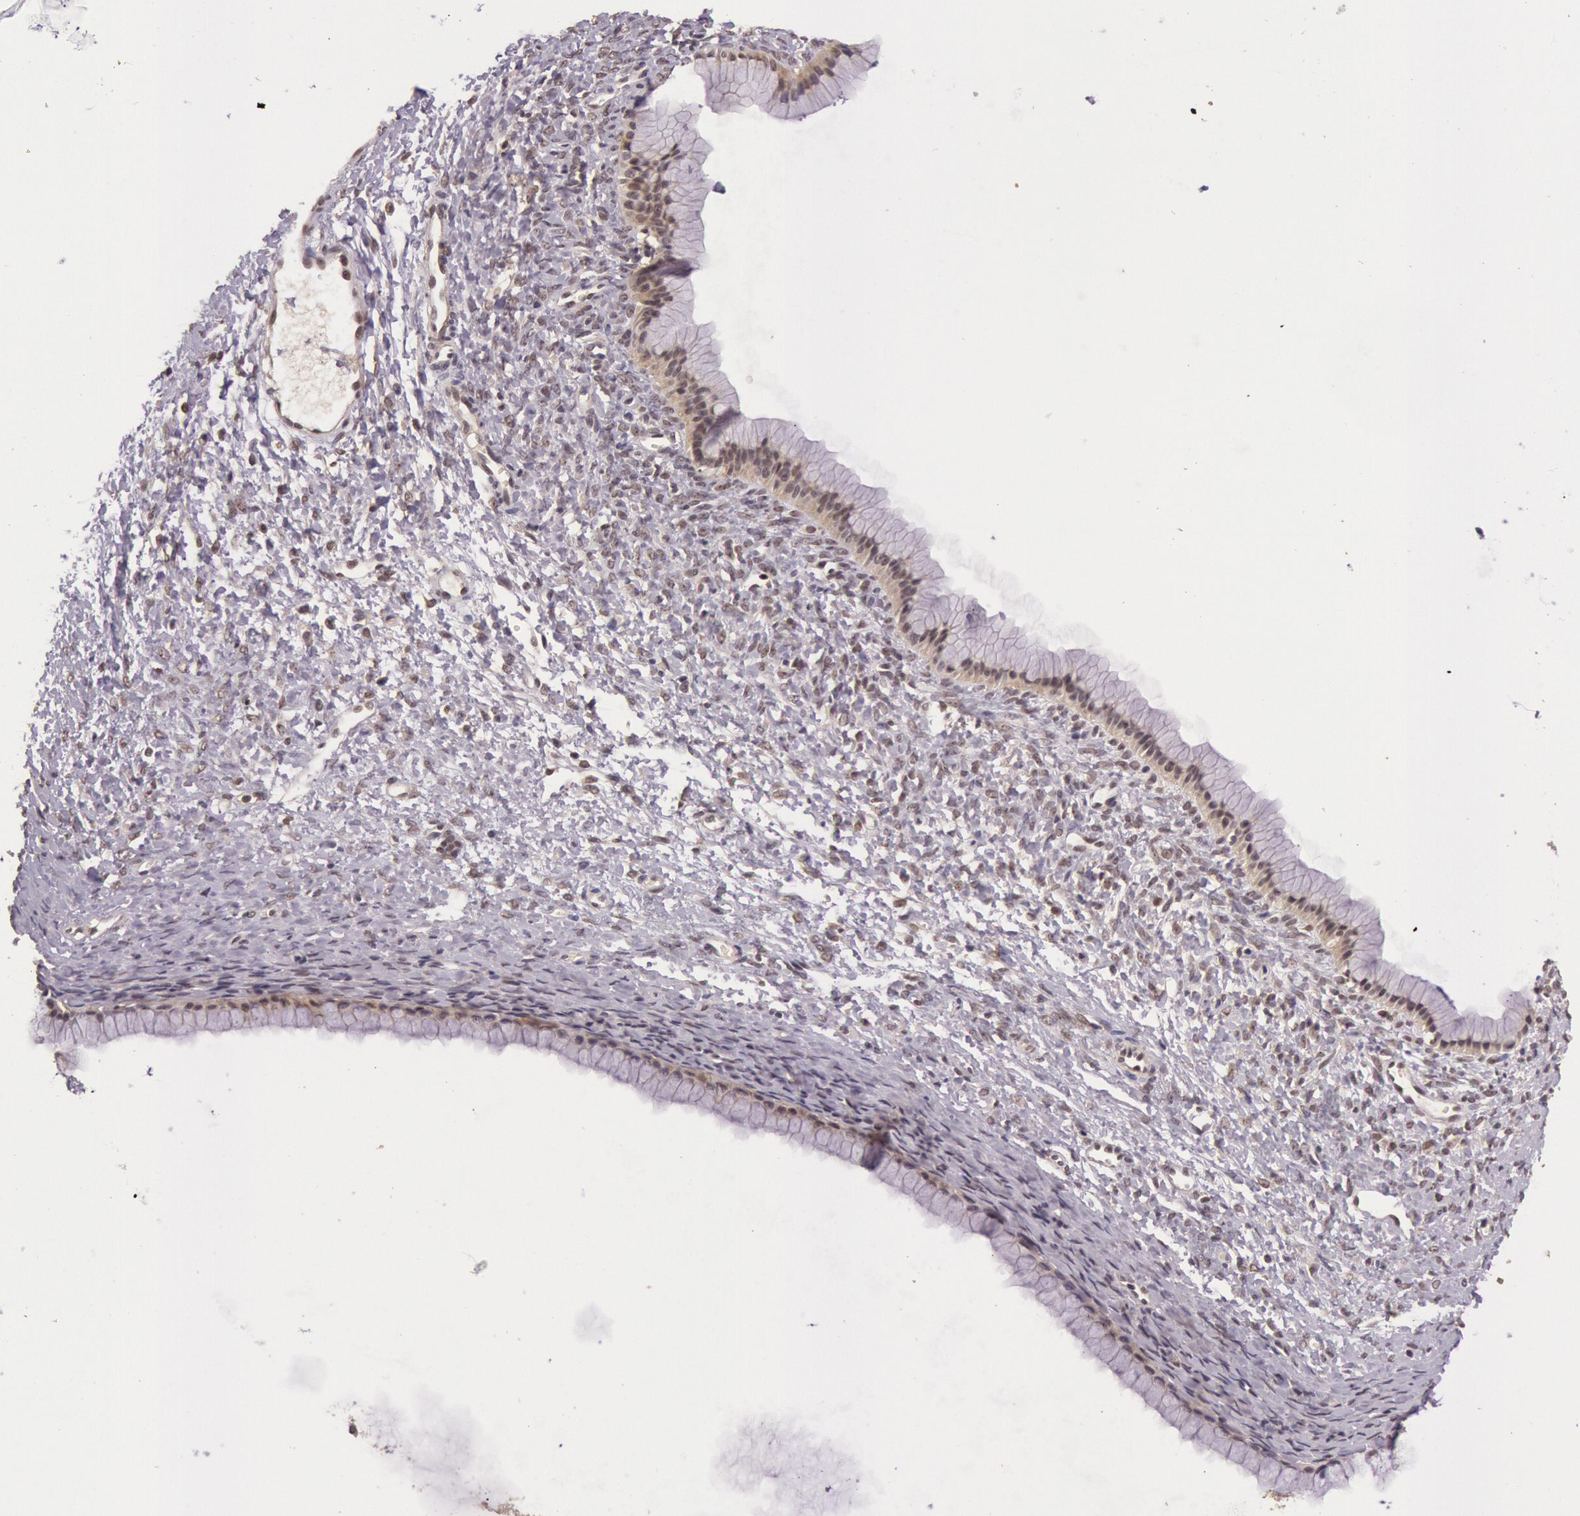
{"staining": {"intensity": "moderate", "quantity": "25%-75%", "location": "cytoplasmic/membranous"}, "tissue": "ovarian cancer", "cell_type": "Tumor cells", "image_type": "cancer", "snomed": [{"axis": "morphology", "description": "Cystadenocarcinoma, mucinous, NOS"}, {"axis": "topography", "description": "Ovary"}], "caption": "A brown stain labels moderate cytoplasmic/membranous positivity of a protein in human ovarian cancer tumor cells.", "gene": "RTL10", "patient": {"sex": "female", "age": 25}}